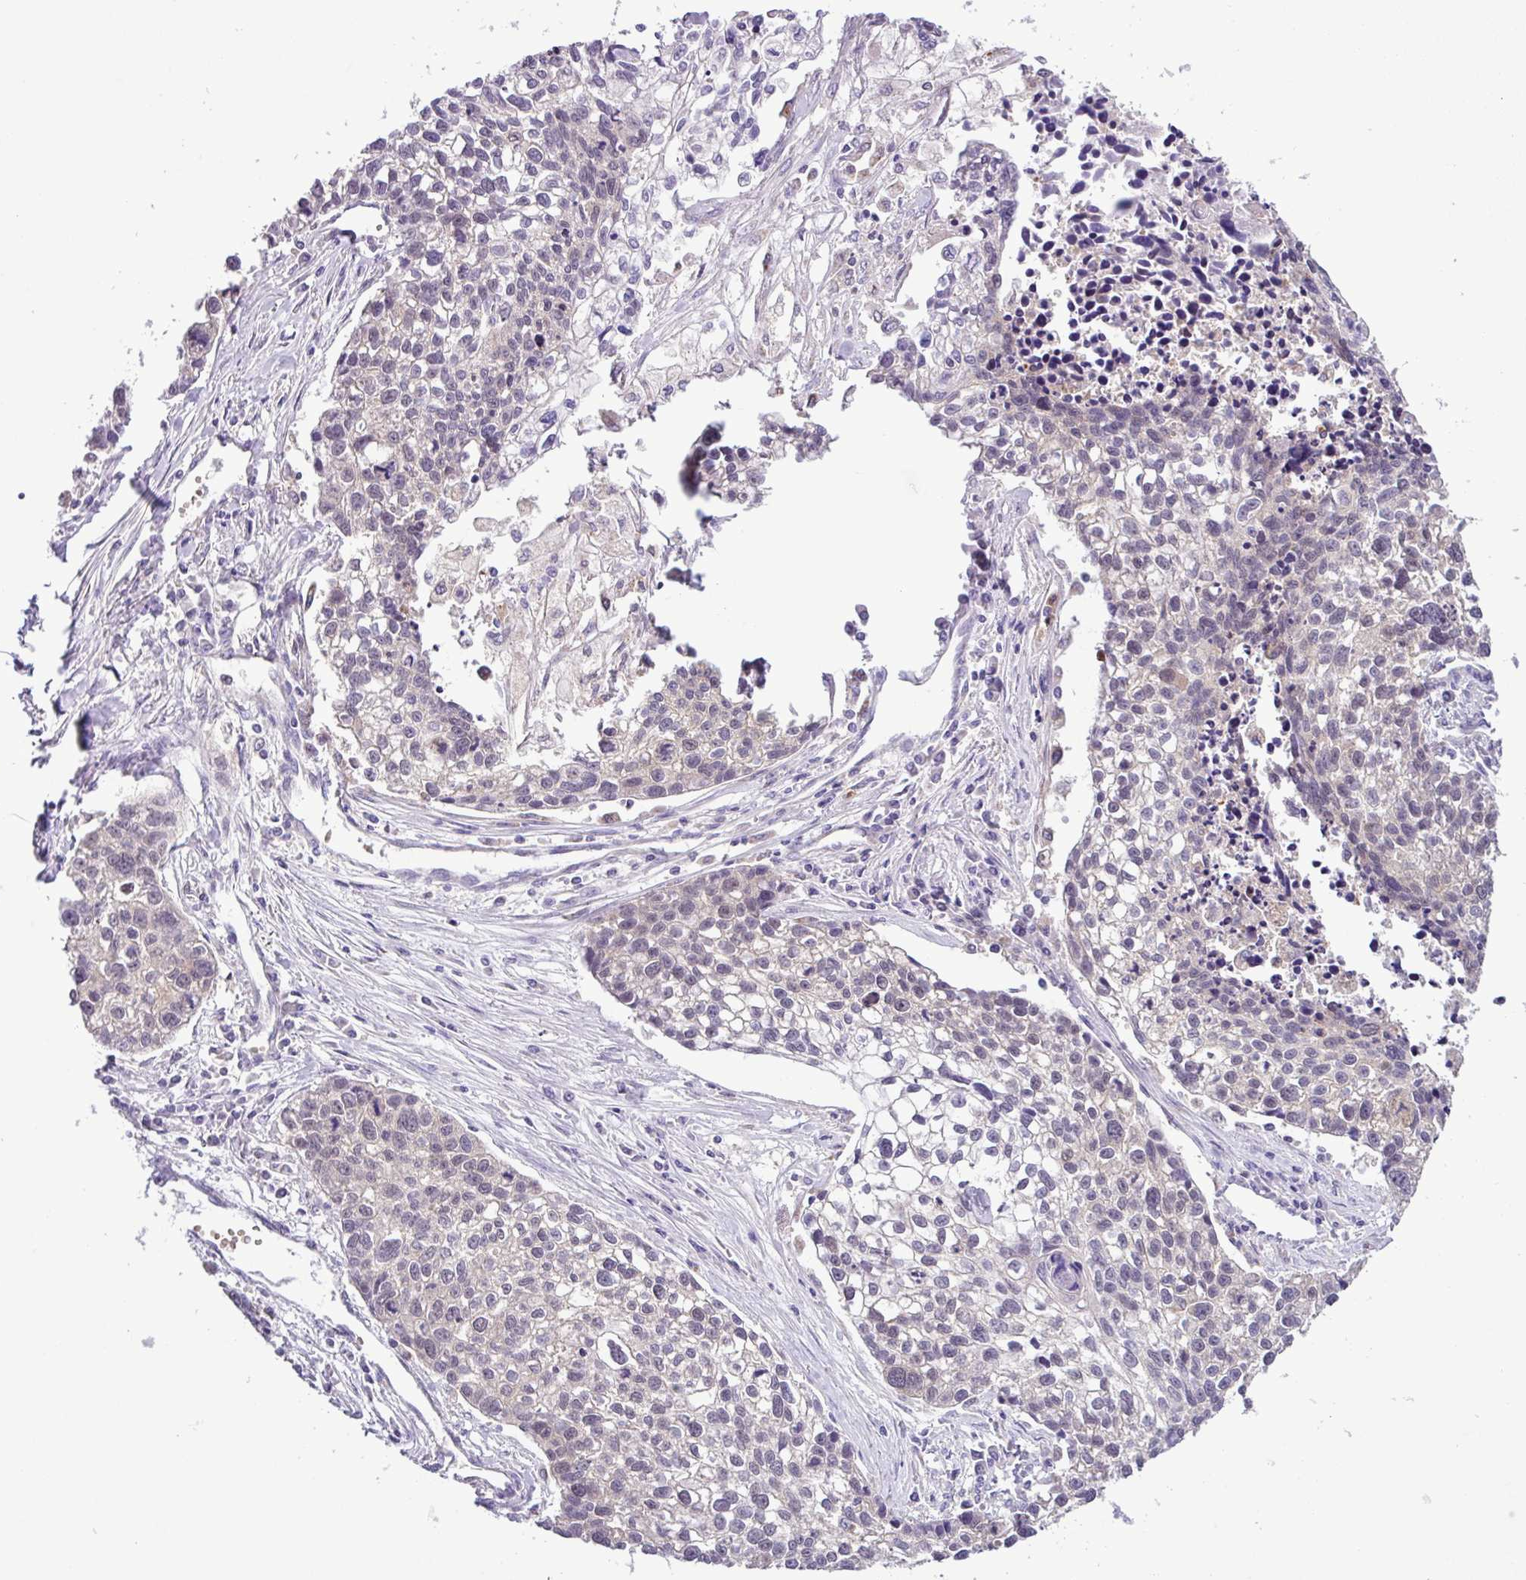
{"staining": {"intensity": "negative", "quantity": "none", "location": "none"}, "tissue": "lung cancer", "cell_type": "Tumor cells", "image_type": "cancer", "snomed": [{"axis": "morphology", "description": "Squamous cell carcinoma, NOS"}, {"axis": "topography", "description": "Lung"}], "caption": "DAB (3,3'-diaminobenzidine) immunohistochemical staining of lung cancer (squamous cell carcinoma) exhibits no significant expression in tumor cells.", "gene": "TONSL", "patient": {"sex": "male", "age": 74}}